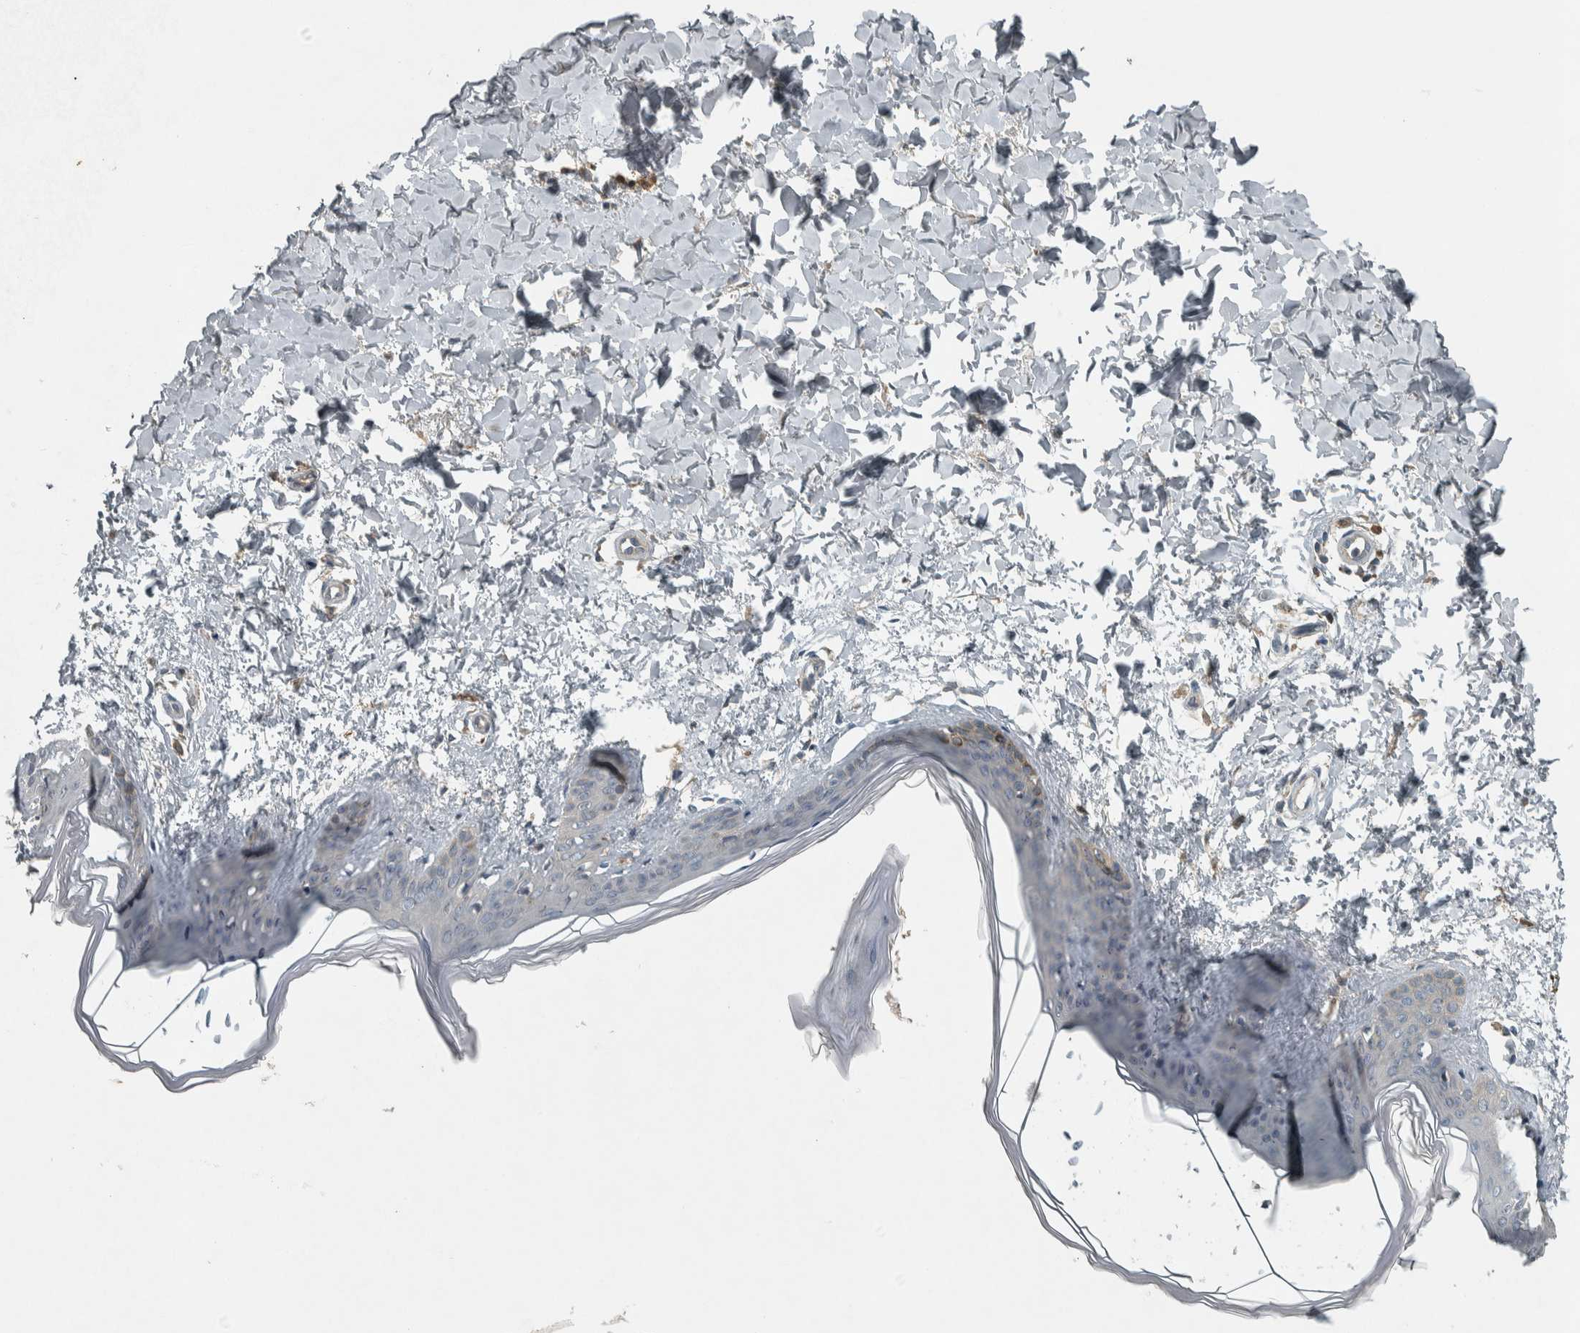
{"staining": {"intensity": "negative", "quantity": "none", "location": "none"}, "tissue": "skin", "cell_type": "Fibroblasts", "image_type": "normal", "snomed": [{"axis": "morphology", "description": "Normal tissue, NOS"}, {"axis": "topography", "description": "Skin"}], "caption": "IHC image of benign skin stained for a protein (brown), which displays no expression in fibroblasts.", "gene": "CLCN2", "patient": {"sex": "female", "age": 17}}